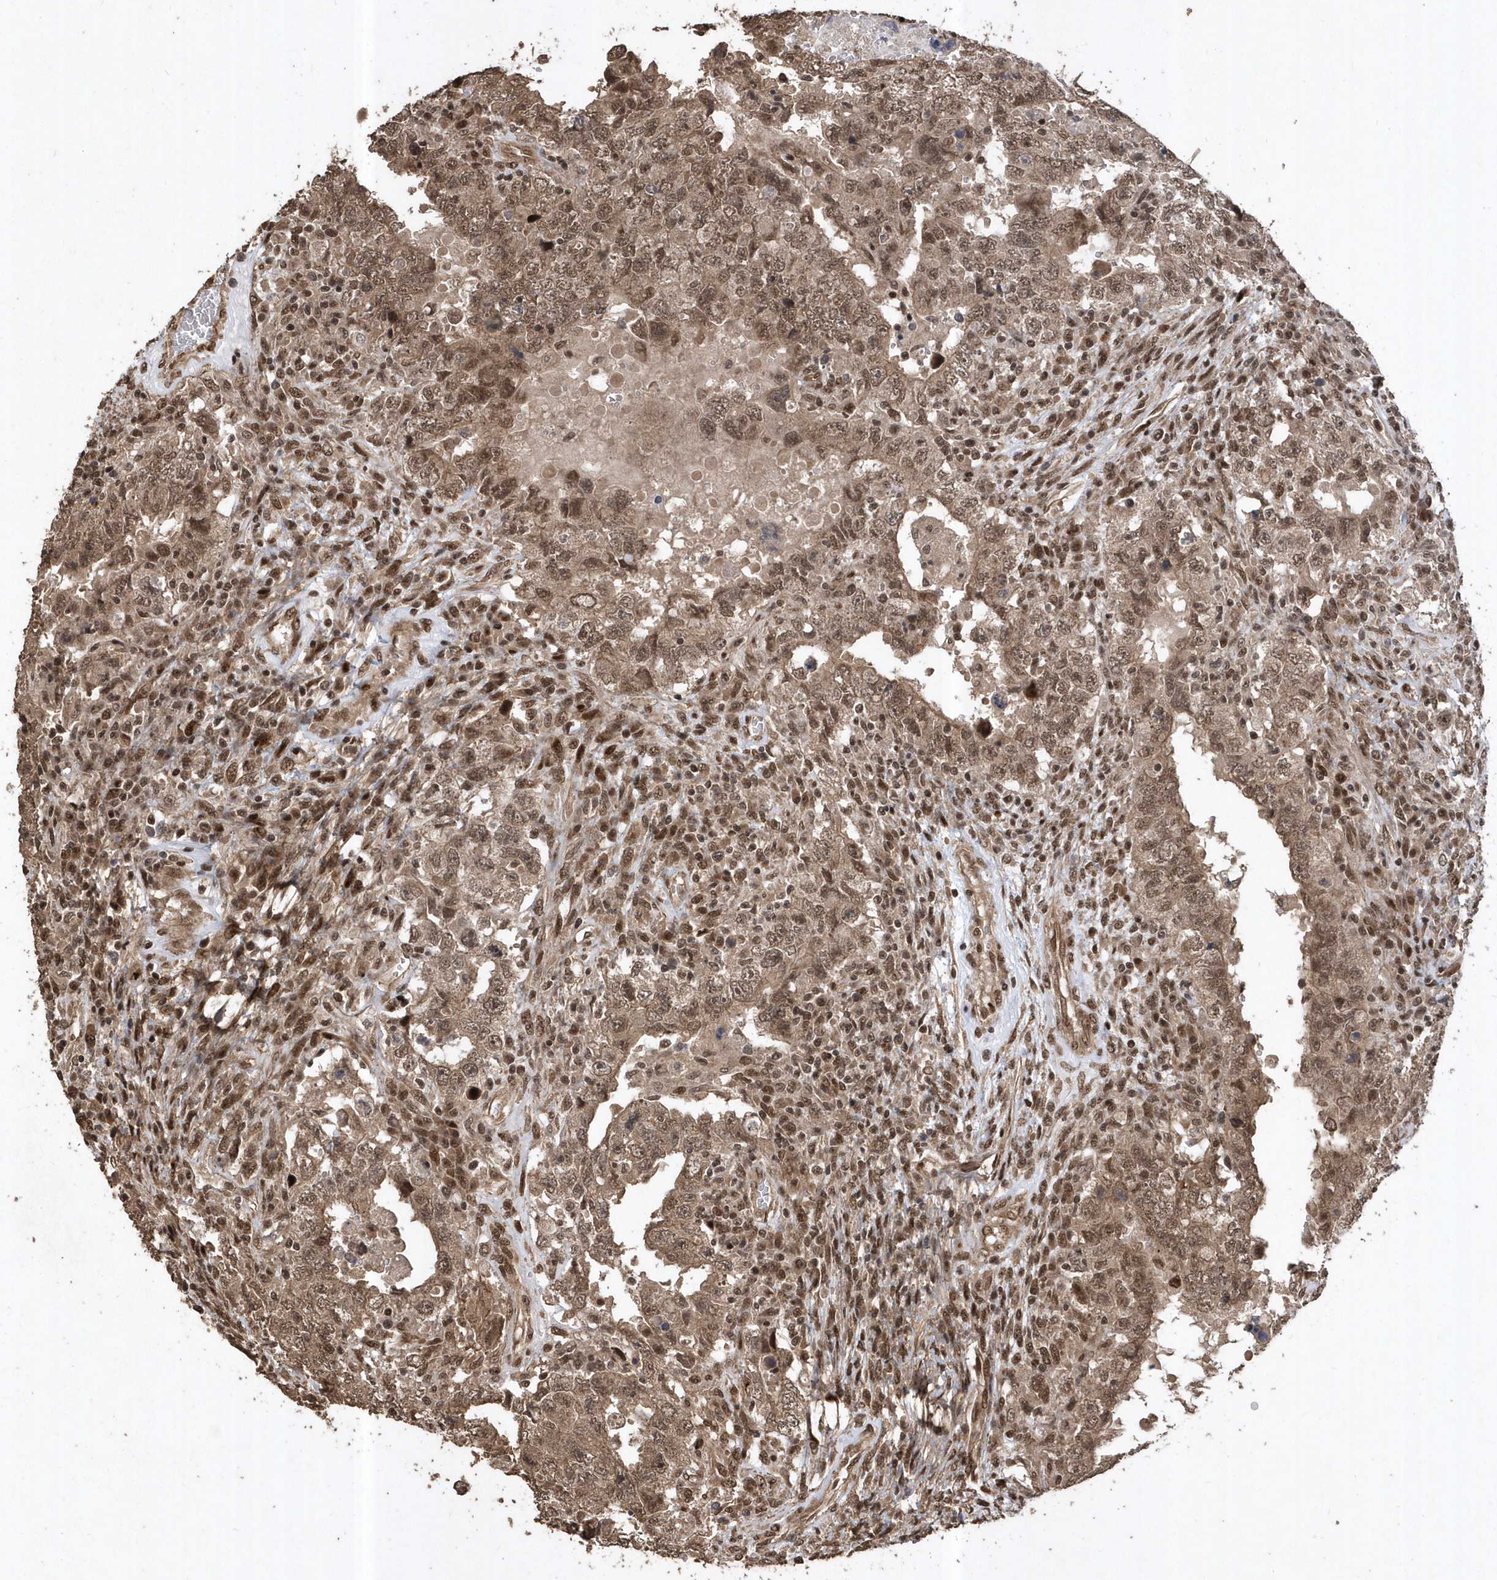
{"staining": {"intensity": "moderate", "quantity": ">75%", "location": "cytoplasmic/membranous,nuclear"}, "tissue": "testis cancer", "cell_type": "Tumor cells", "image_type": "cancer", "snomed": [{"axis": "morphology", "description": "Carcinoma, Embryonal, NOS"}, {"axis": "topography", "description": "Testis"}], "caption": "About >75% of tumor cells in embryonal carcinoma (testis) reveal moderate cytoplasmic/membranous and nuclear protein expression as visualized by brown immunohistochemical staining.", "gene": "INTS12", "patient": {"sex": "male", "age": 26}}